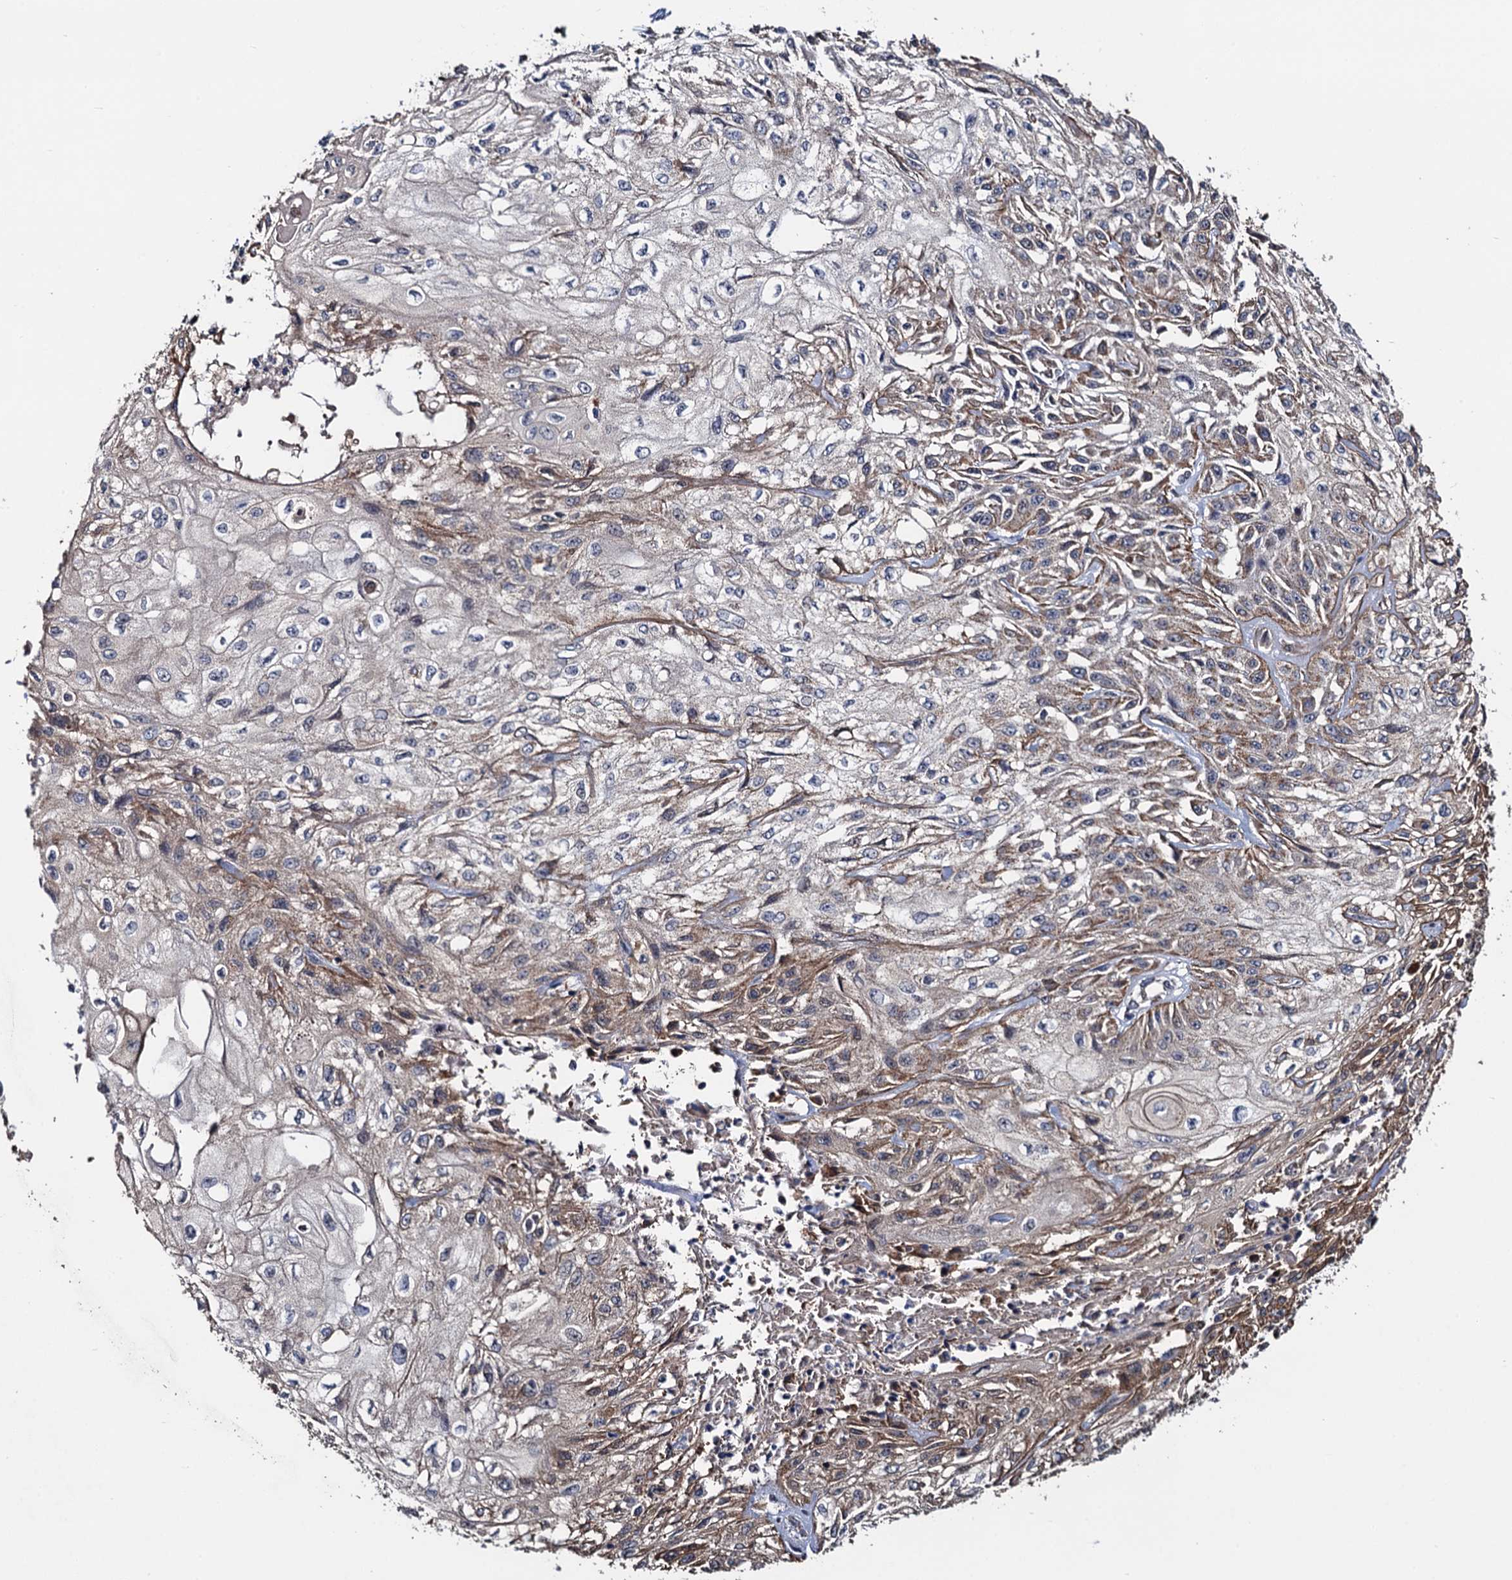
{"staining": {"intensity": "moderate", "quantity": "25%-75%", "location": "cytoplasmic/membranous"}, "tissue": "skin cancer", "cell_type": "Tumor cells", "image_type": "cancer", "snomed": [{"axis": "morphology", "description": "Squamous cell carcinoma, NOS"}, {"axis": "morphology", "description": "Squamous cell carcinoma, metastatic, NOS"}, {"axis": "topography", "description": "Skin"}, {"axis": "topography", "description": "Lymph node"}], "caption": "Tumor cells demonstrate medium levels of moderate cytoplasmic/membranous positivity in approximately 25%-75% of cells in skin cancer.", "gene": "PTCD3", "patient": {"sex": "male", "age": 75}}